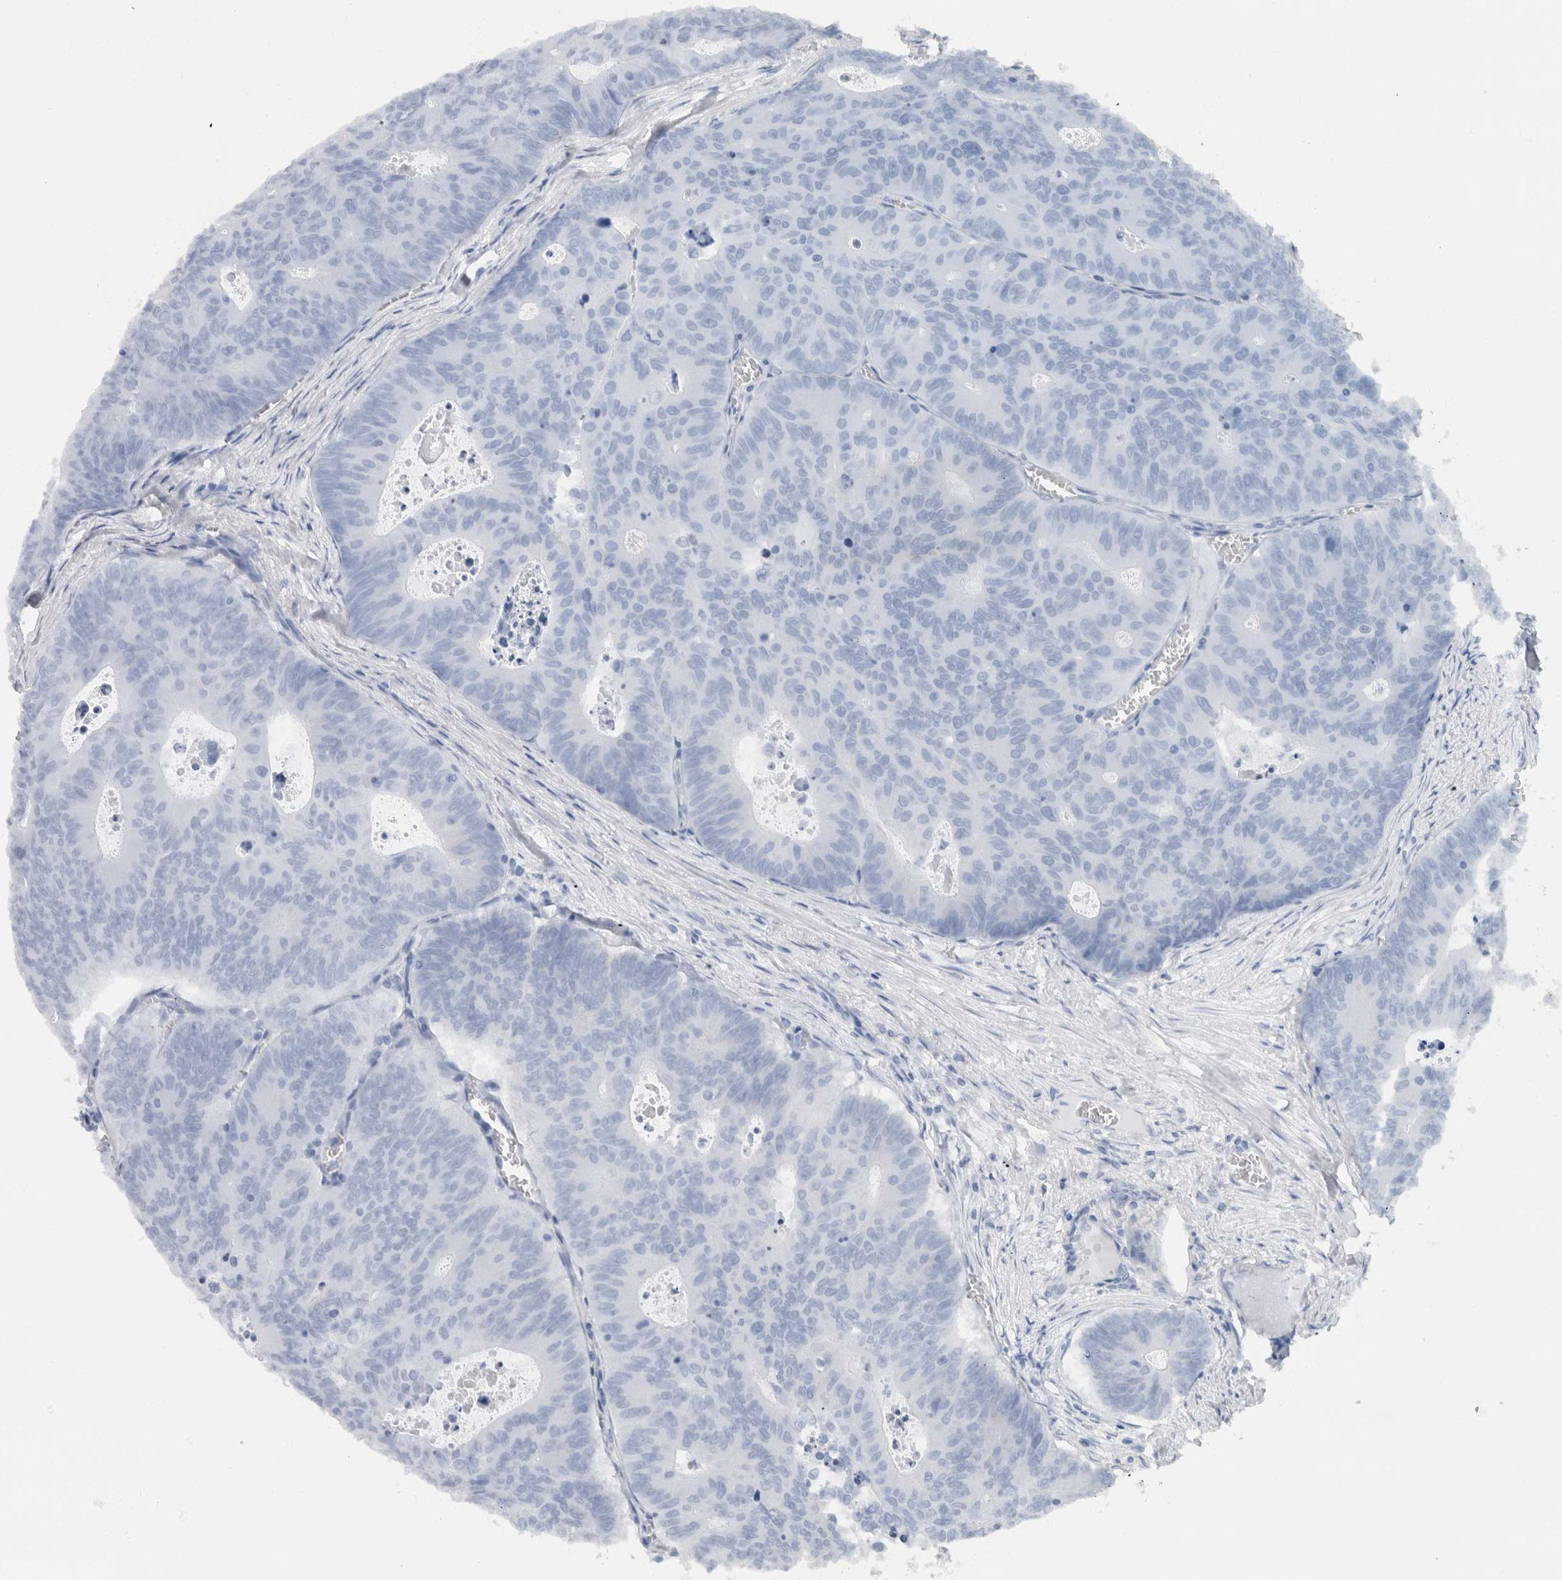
{"staining": {"intensity": "negative", "quantity": "none", "location": "none"}, "tissue": "colorectal cancer", "cell_type": "Tumor cells", "image_type": "cancer", "snomed": [{"axis": "morphology", "description": "Adenocarcinoma, NOS"}, {"axis": "topography", "description": "Colon"}], "caption": "IHC of adenocarcinoma (colorectal) exhibits no expression in tumor cells. (DAB immunohistochemistry visualized using brightfield microscopy, high magnification).", "gene": "NEFM", "patient": {"sex": "male", "age": 87}}